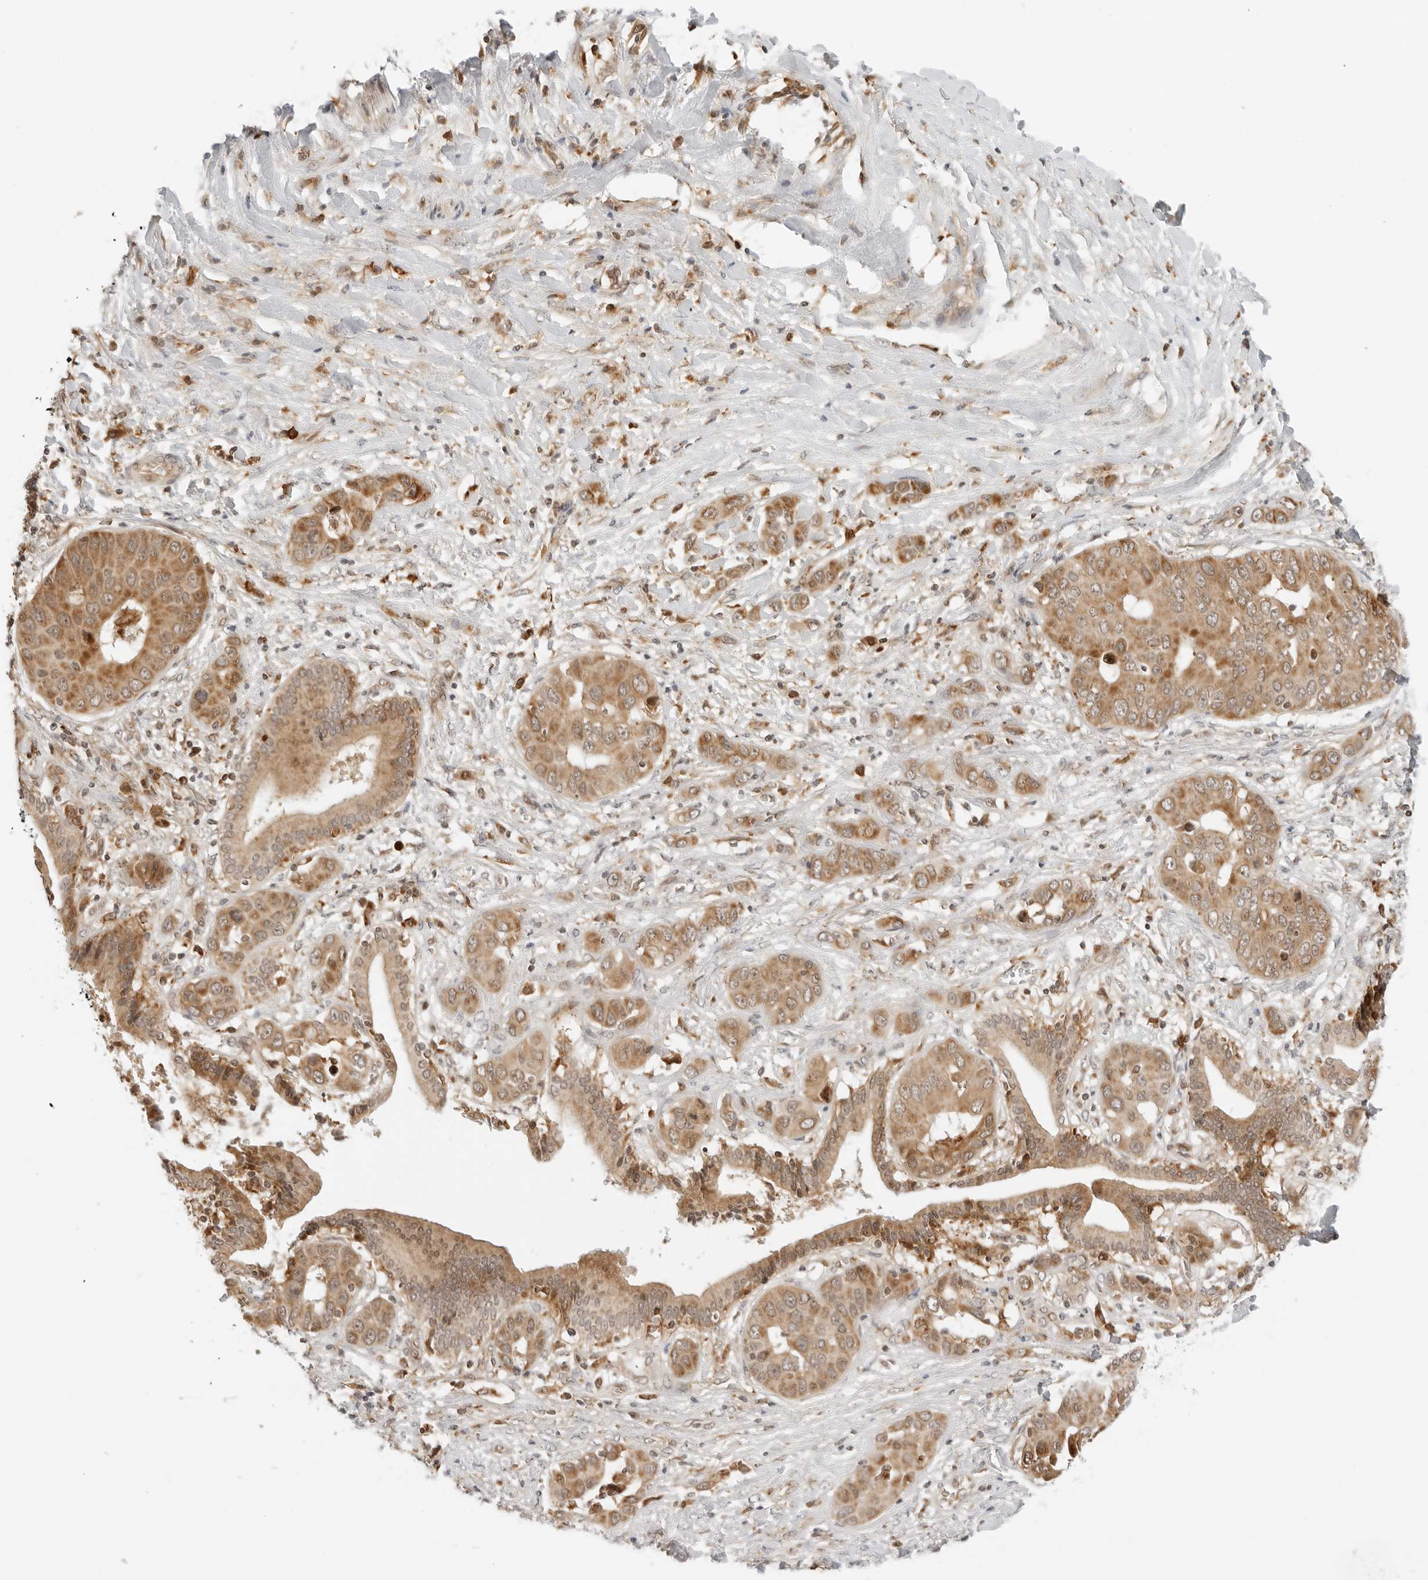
{"staining": {"intensity": "moderate", "quantity": ">75%", "location": "cytoplasmic/membranous"}, "tissue": "liver cancer", "cell_type": "Tumor cells", "image_type": "cancer", "snomed": [{"axis": "morphology", "description": "Cholangiocarcinoma"}, {"axis": "topography", "description": "Liver"}], "caption": "Protein expression analysis of cholangiocarcinoma (liver) shows moderate cytoplasmic/membranous staining in about >75% of tumor cells.", "gene": "RC3H1", "patient": {"sex": "female", "age": 52}}